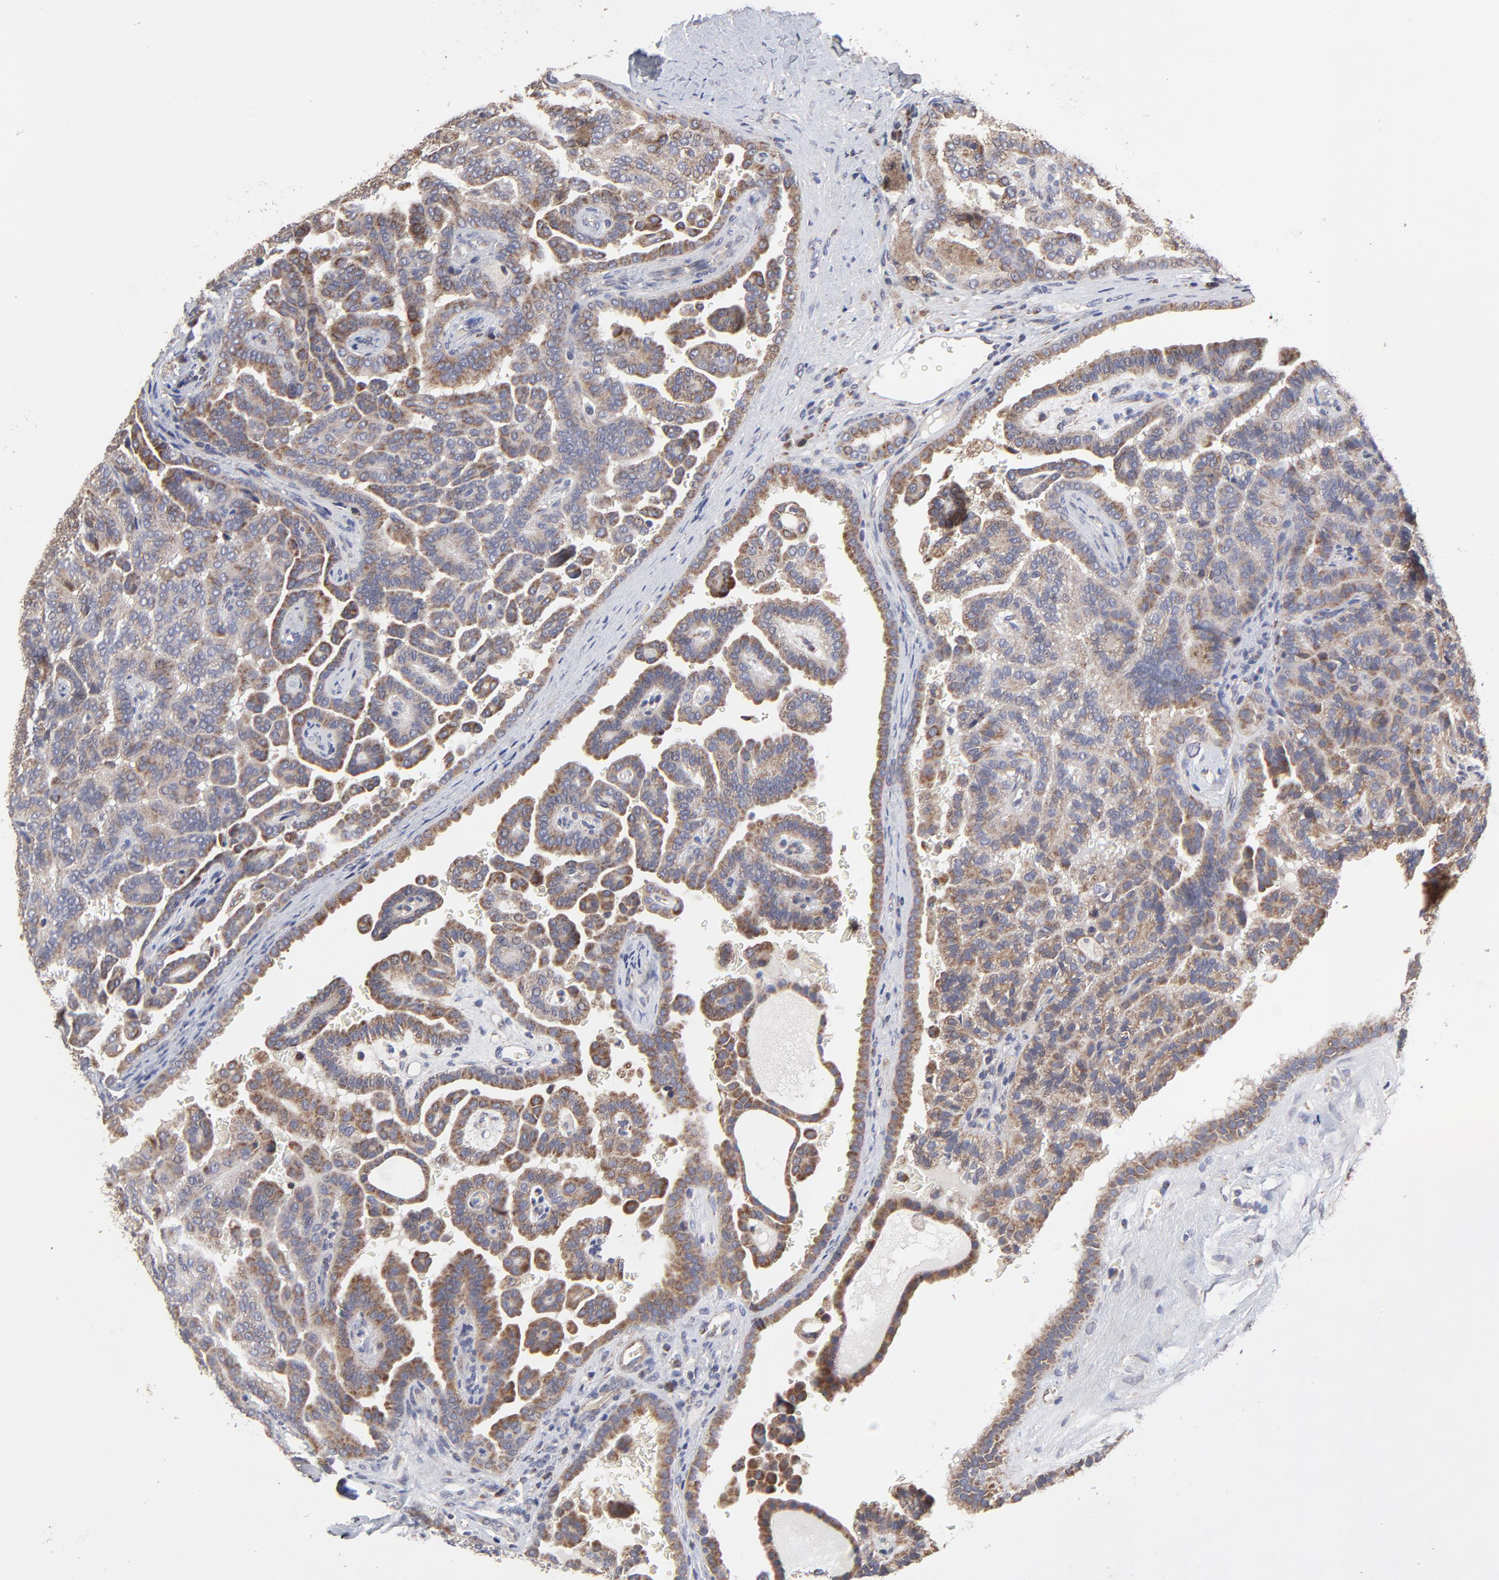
{"staining": {"intensity": "weak", "quantity": "25%-75%", "location": "cytoplasmic/membranous"}, "tissue": "renal cancer", "cell_type": "Tumor cells", "image_type": "cancer", "snomed": [{"axis": "morphology", "description": "Adenocarcinoma, NOS"}, {"axis": "topography", "description": "Kidney"}], "caption": "A histopathology image of human renal cancer (adenocarcinoma) stained for a protein displays weak cytoplasmic/membranous brown staining in tumor cells.", "gene": "ZNF550", "patient": {"sex": "male", "age": 61}}